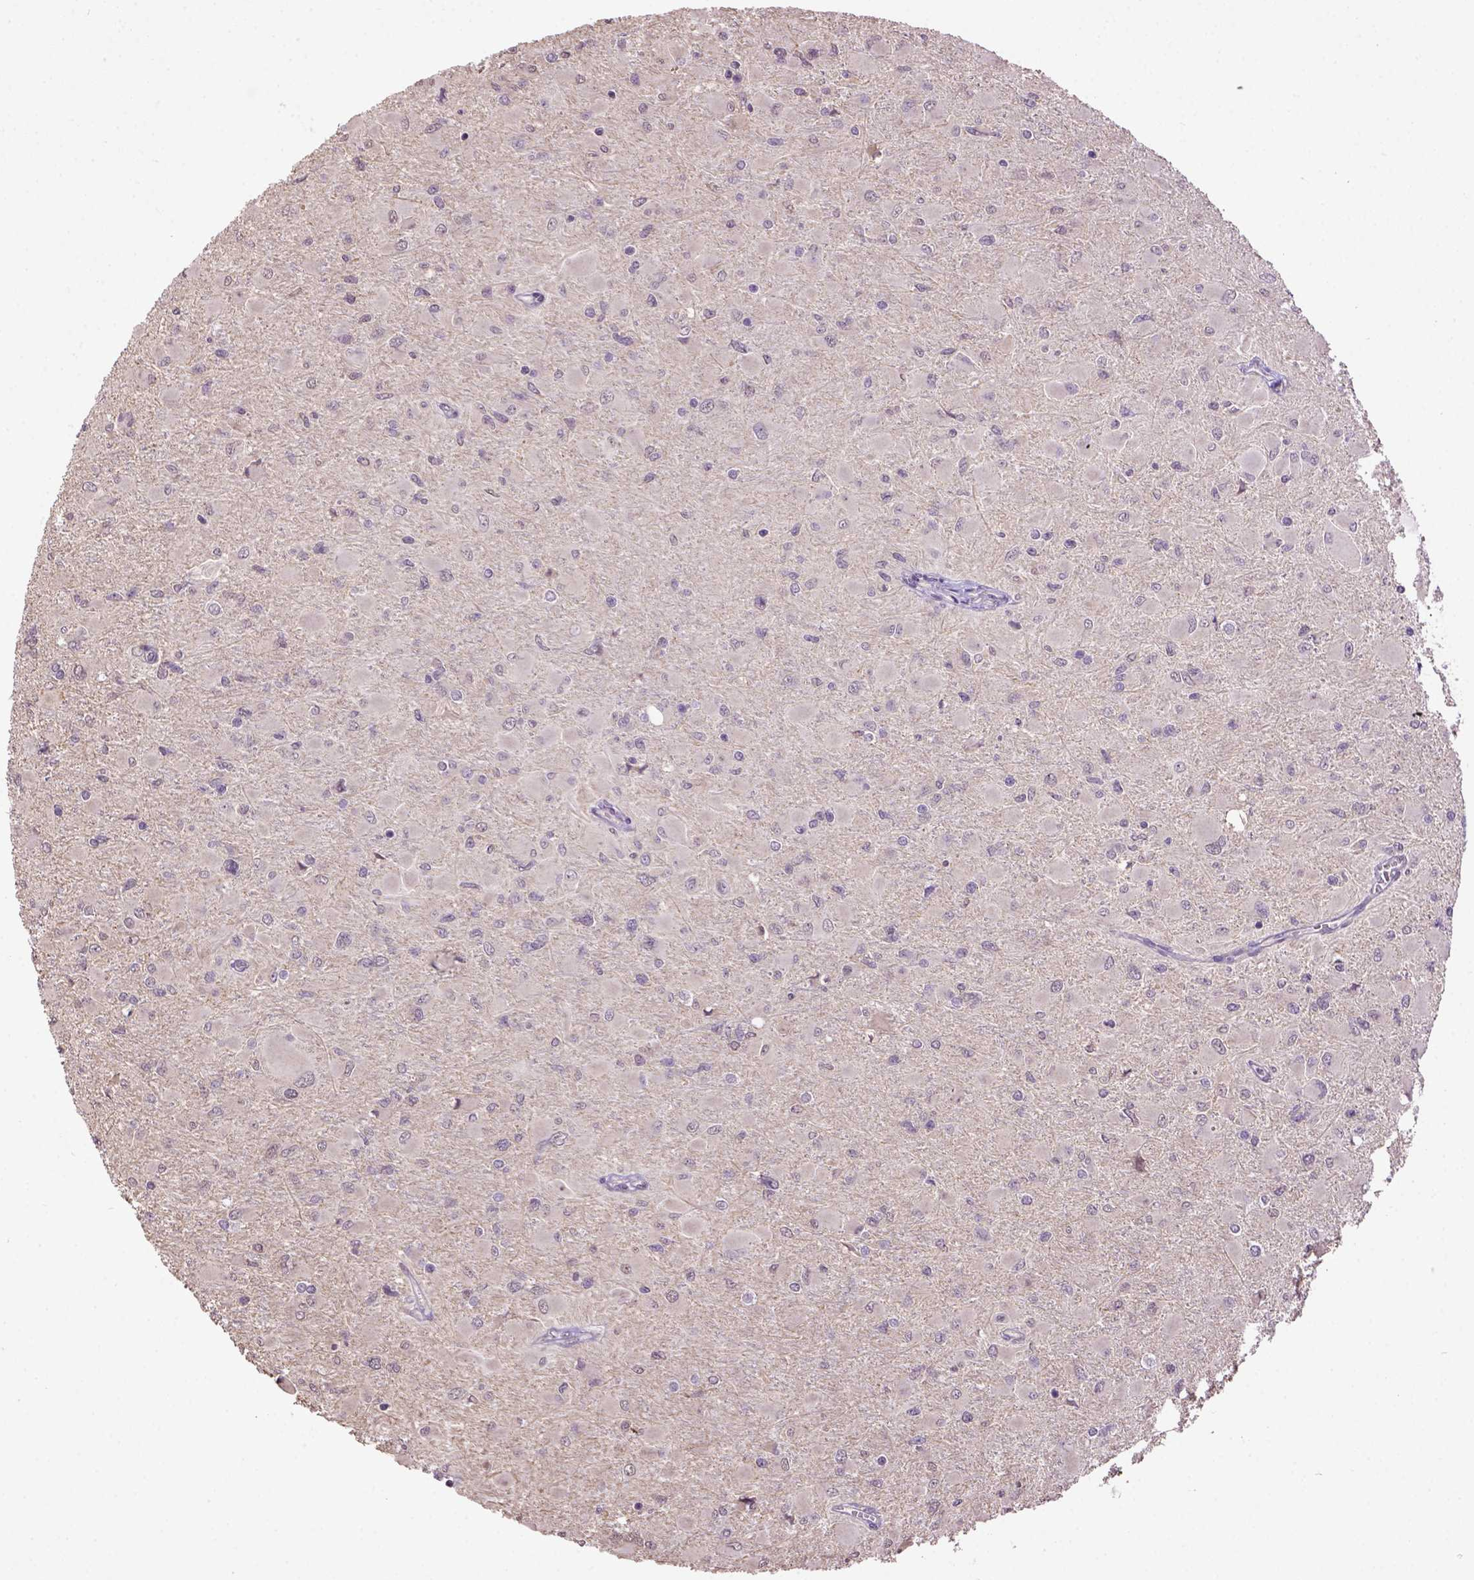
{"staining": {"intensity": "negative", "quantity": "none", "location": "none"}, "tissue": "glioma", "cell_type": "Tumor cells", "image_type": "cancer", "snomed": [{"axis": "morphology", "description": "Glioma, malignant, High grade"}, {"axis": "topography", "description": "Cerebral cortex"}], "caption": "The histopathology image exhibits no staining of tumor cells in malignant glioma (high-grade). (Stains: DAB IHC with hematoxylin counter stain, Microscopy: brightfield microscopy at high magnification).", "gene": "WDR17", "patient": {"sex": "female", "age": 36}}